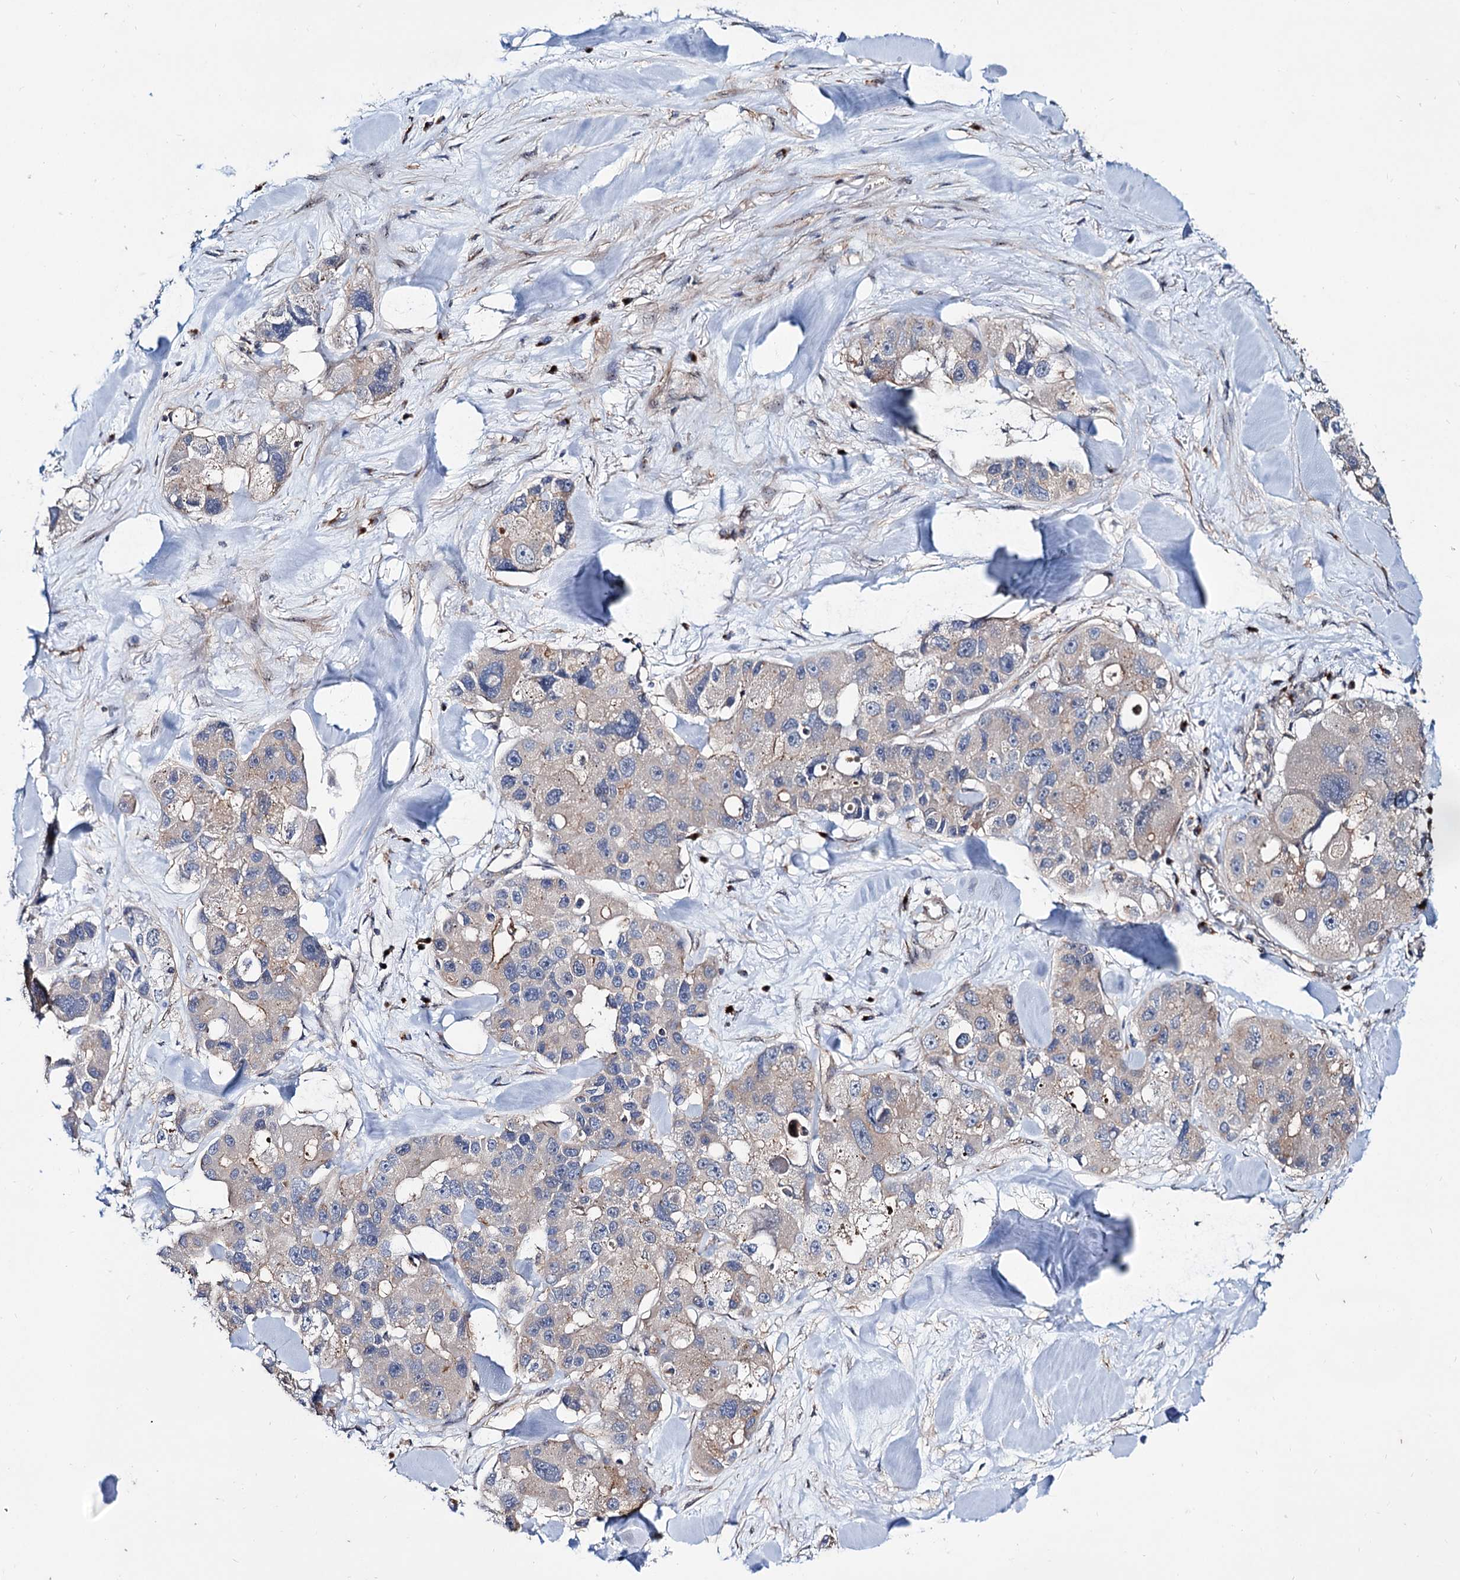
{"staining": {"intensity": "weak", "quantity": "25%-75%", "location": "cytoplasmic/membranous"}, "tissue": "lung cancer", "cell_type": "Tumor cells", "image_type": "cancer", "snomed": [{"axis": "morphology", "description": "Adenocarcinoma, NOS"}, {"axis": "topography", "description": "Lung"}], "caption": "This micrograph reveals lung adenocarcinoma stained with immunohistochemistry (IHC) to label a protein in brown. The cytoplasmic/membranous of tumor cells show weak positivity for the protein. Nuclei are counter-stained blue.", "gene": "SEC24A", "patient": {"sex": "female", "age": 54}}